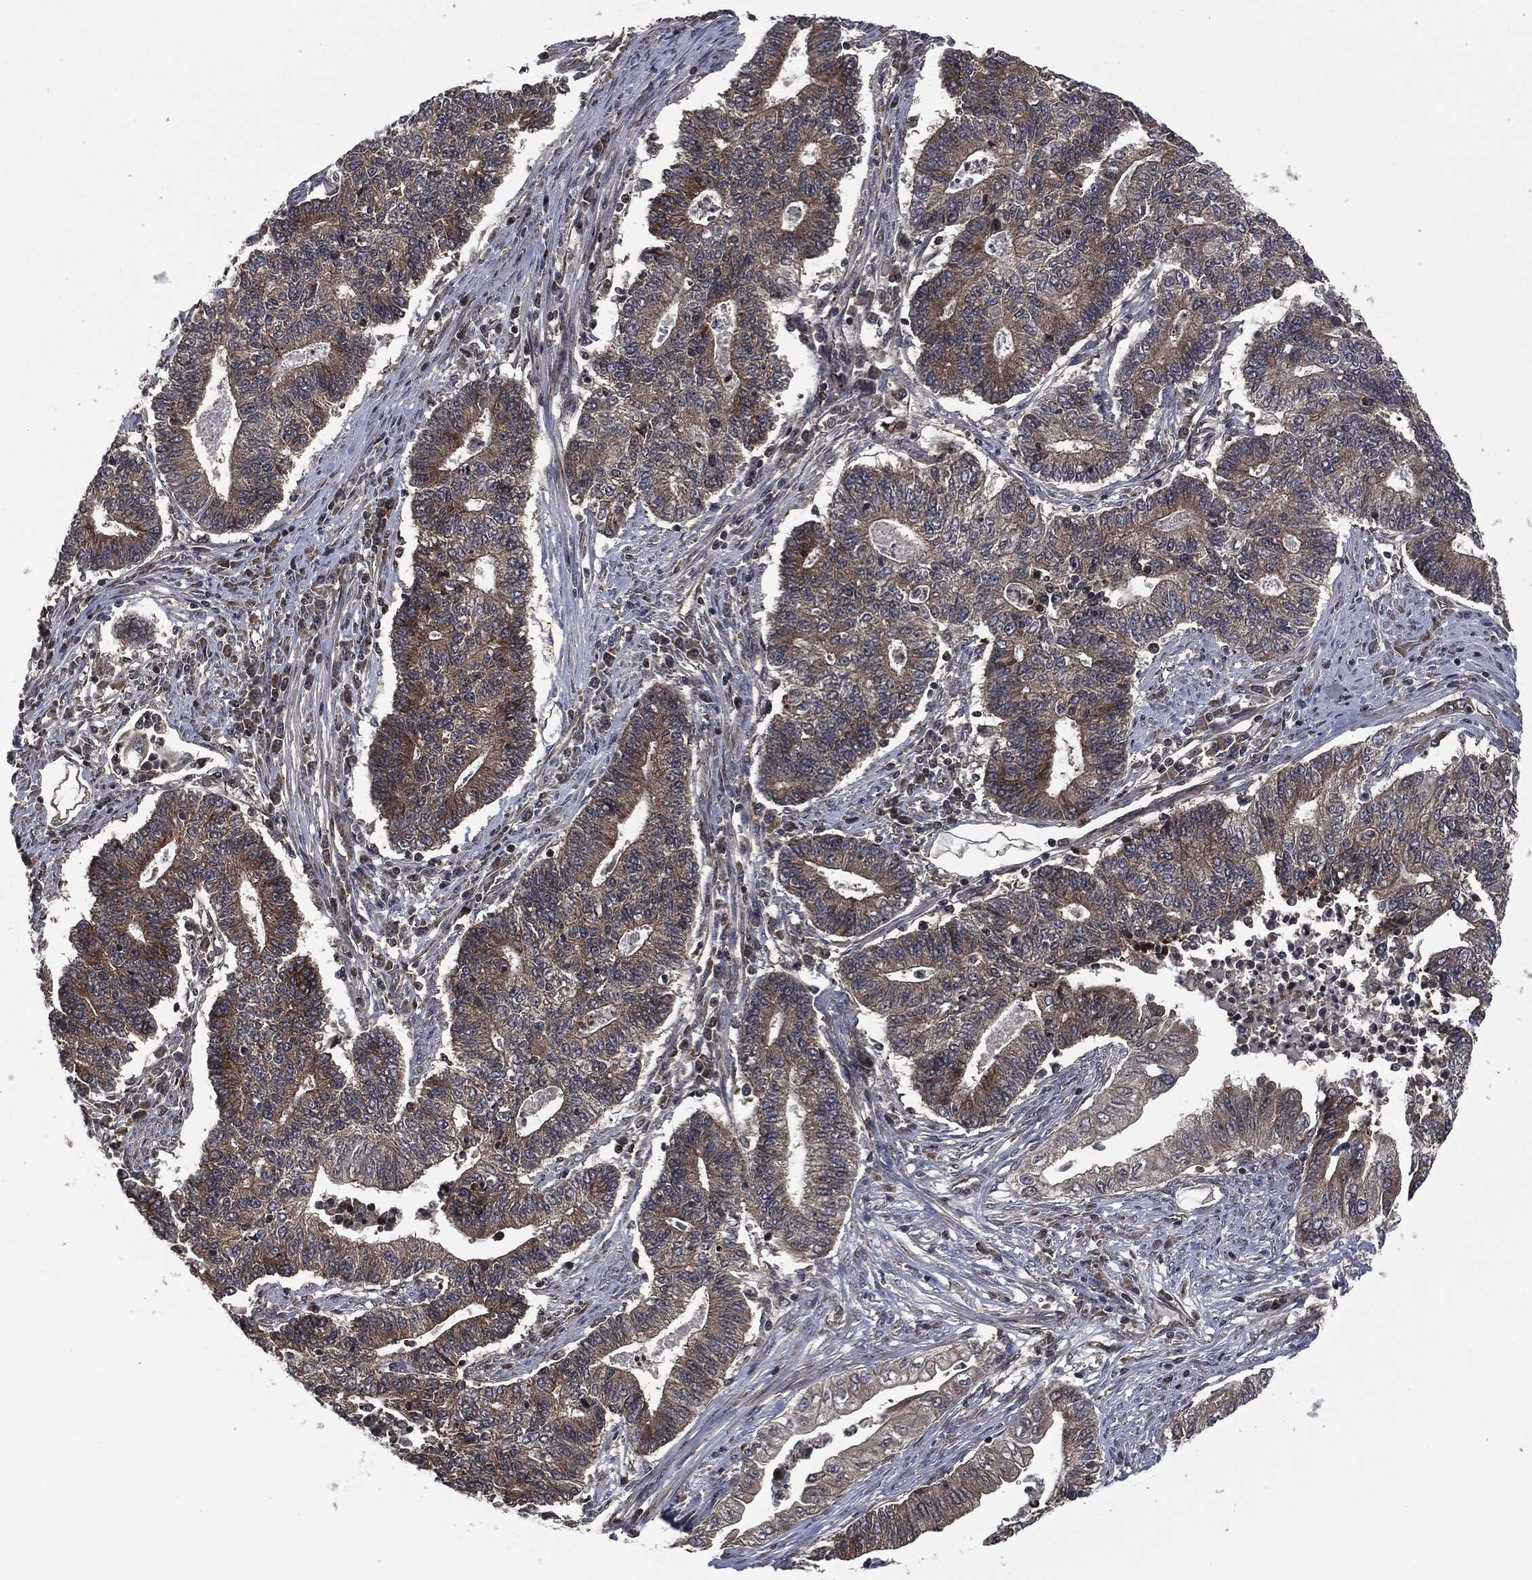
{"staining": {"intensity": "moderate", "quantity": "25%-75%", "location": "cytoplasmic/membranous"}, "tissue": "endometrial cancer", "cell_type": "Tumor cells", "image_type": "cancer", "snomed": [{"axis": "morphology", "description": "Adenocarcinoma, NOS"}, {"axis": "topography", "description": "Uterus"}, {"axis": "topography", "description": "Endometrium"}], "caption": "Immunohistochemistry of human endometrial cancer (adenocarcinoma) displays medium levels of moderate cytoplasmic/membranous staining in approximately 25%-75% of tumor cells. (DAB (3,3'-diaminobenzidine) IHC, brown staining for protein, blue staining for nuclei).", "gene": "HRAS", "patient": {"sex": "female", "age": 54}}